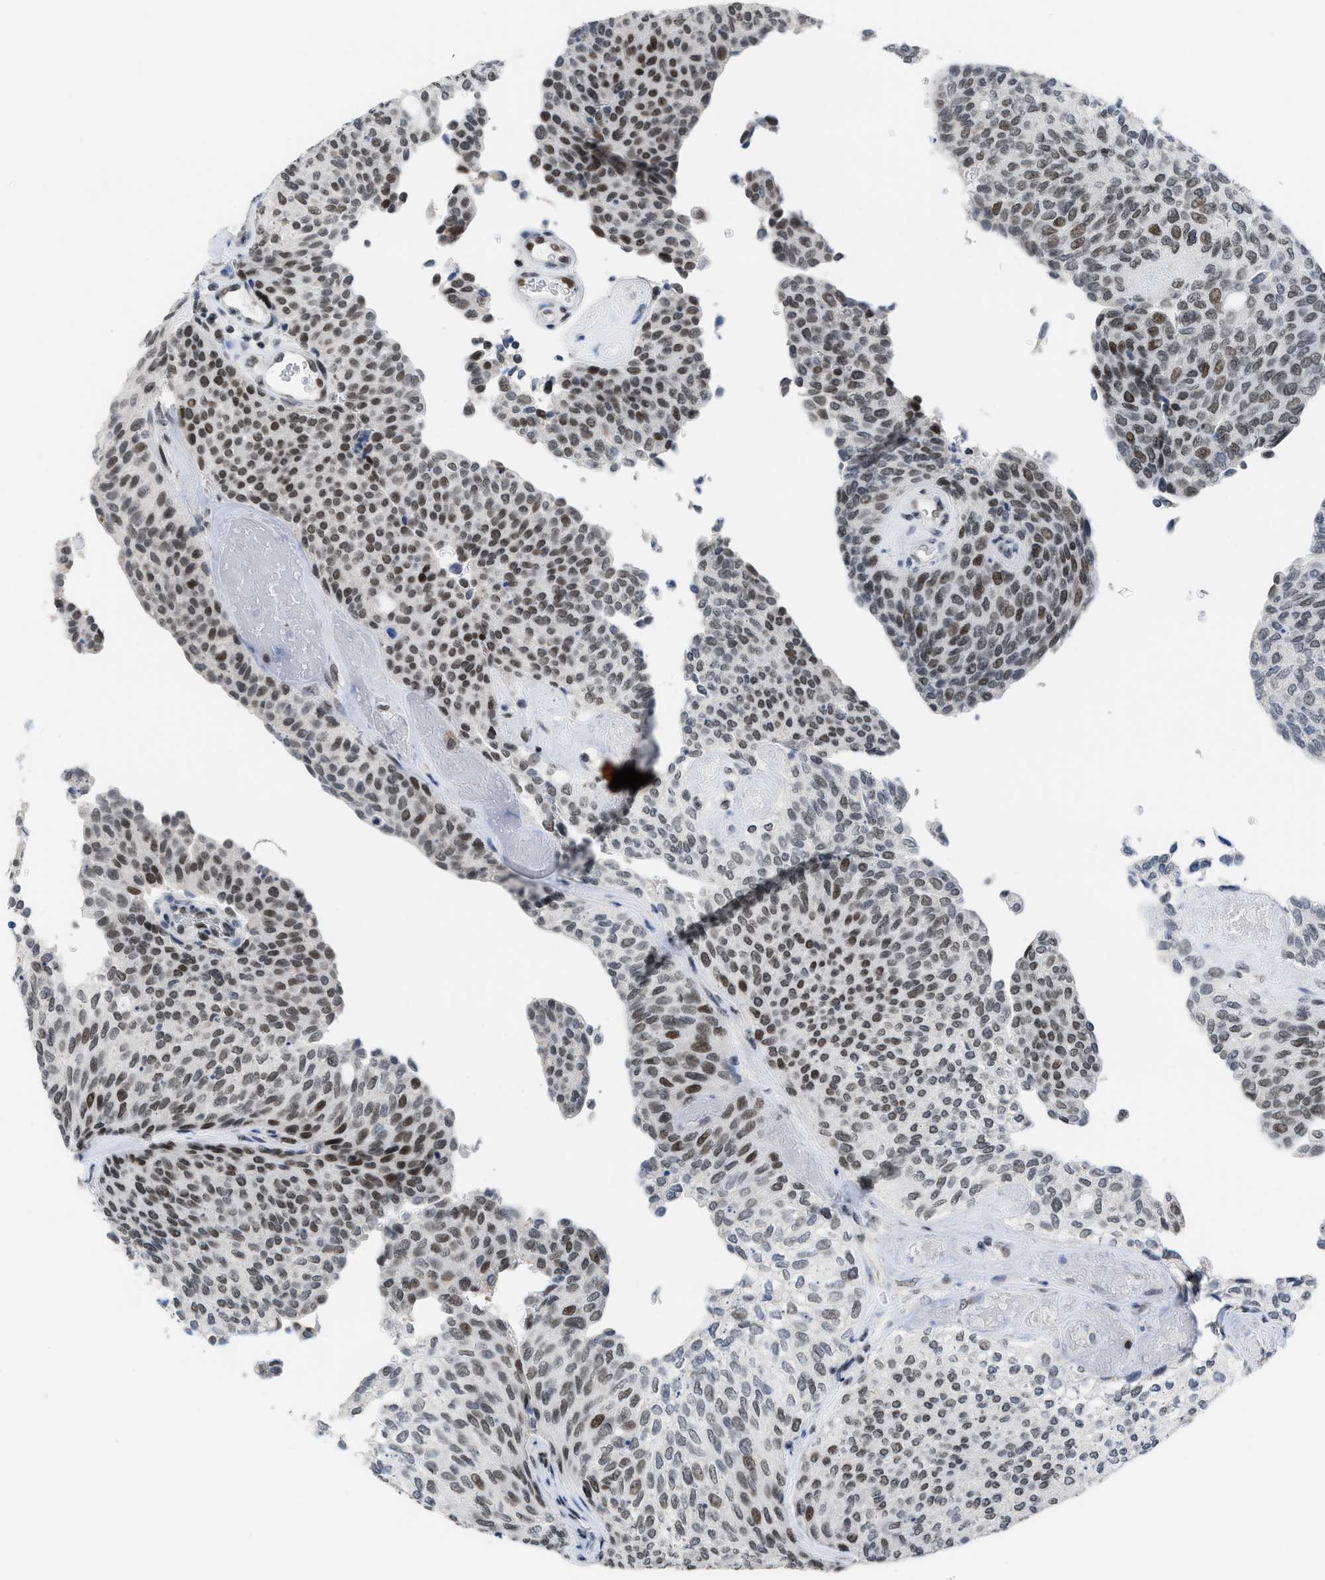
{"staining": {"intensity": "moderate", "quantity": ">75%", "location": "nuclear"}, "tissue": "urothelial cancer", "cell_type": "Tumor cells", "image_type": "cancer", "snomed": [{"axis": "morphology", "description": "Urothelial carcinoma, Low grade"}, {"axis": "topography", "description": "Urinary bladder"}], "caption": "A micrograph showing moderate nuclear staining in approximately >75% of tumor cells in urothelial carcinoma (low-grade), as visualized by brown immunohistochemical staining.", "gene": "TERF2IP", "patient": {"sex": "female", "age": 79}}